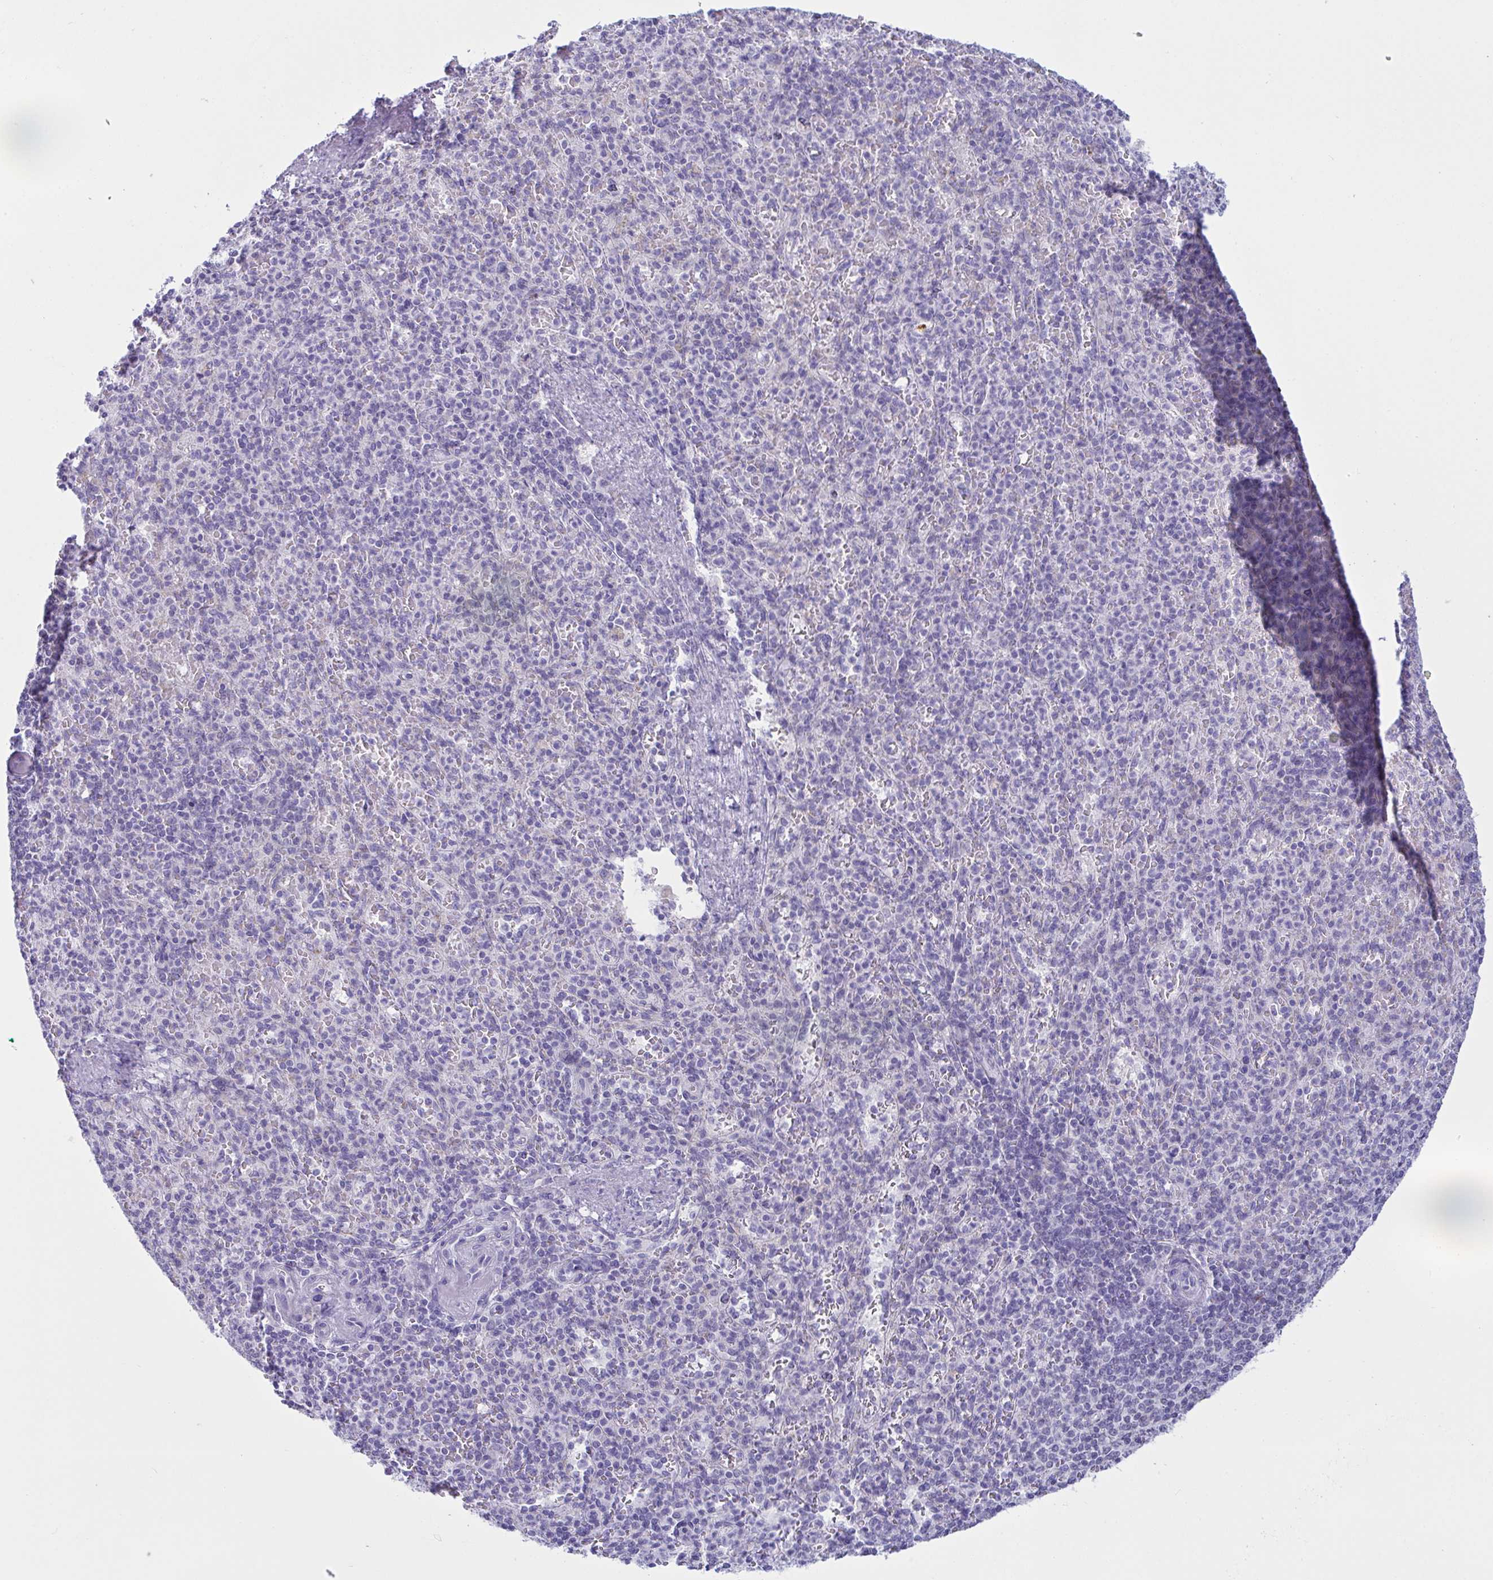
{"staining": {"intensity": "negative", "quantity": "none", "location": "none"}, "tissue": "spleen", "cell_type": "Cells in red pulp", "image_type": "normal", "snomed": [{"axis": "morphology", "description": "Normal tissue, NOS"}, {"axis": "topography", "description": "Spleen"}], "caption": "Micrograph shows no protein positivity in cells in red pulp of normal spleen.", "gene": "BBS1", "patient": {"sex": "female", "age": 74}}